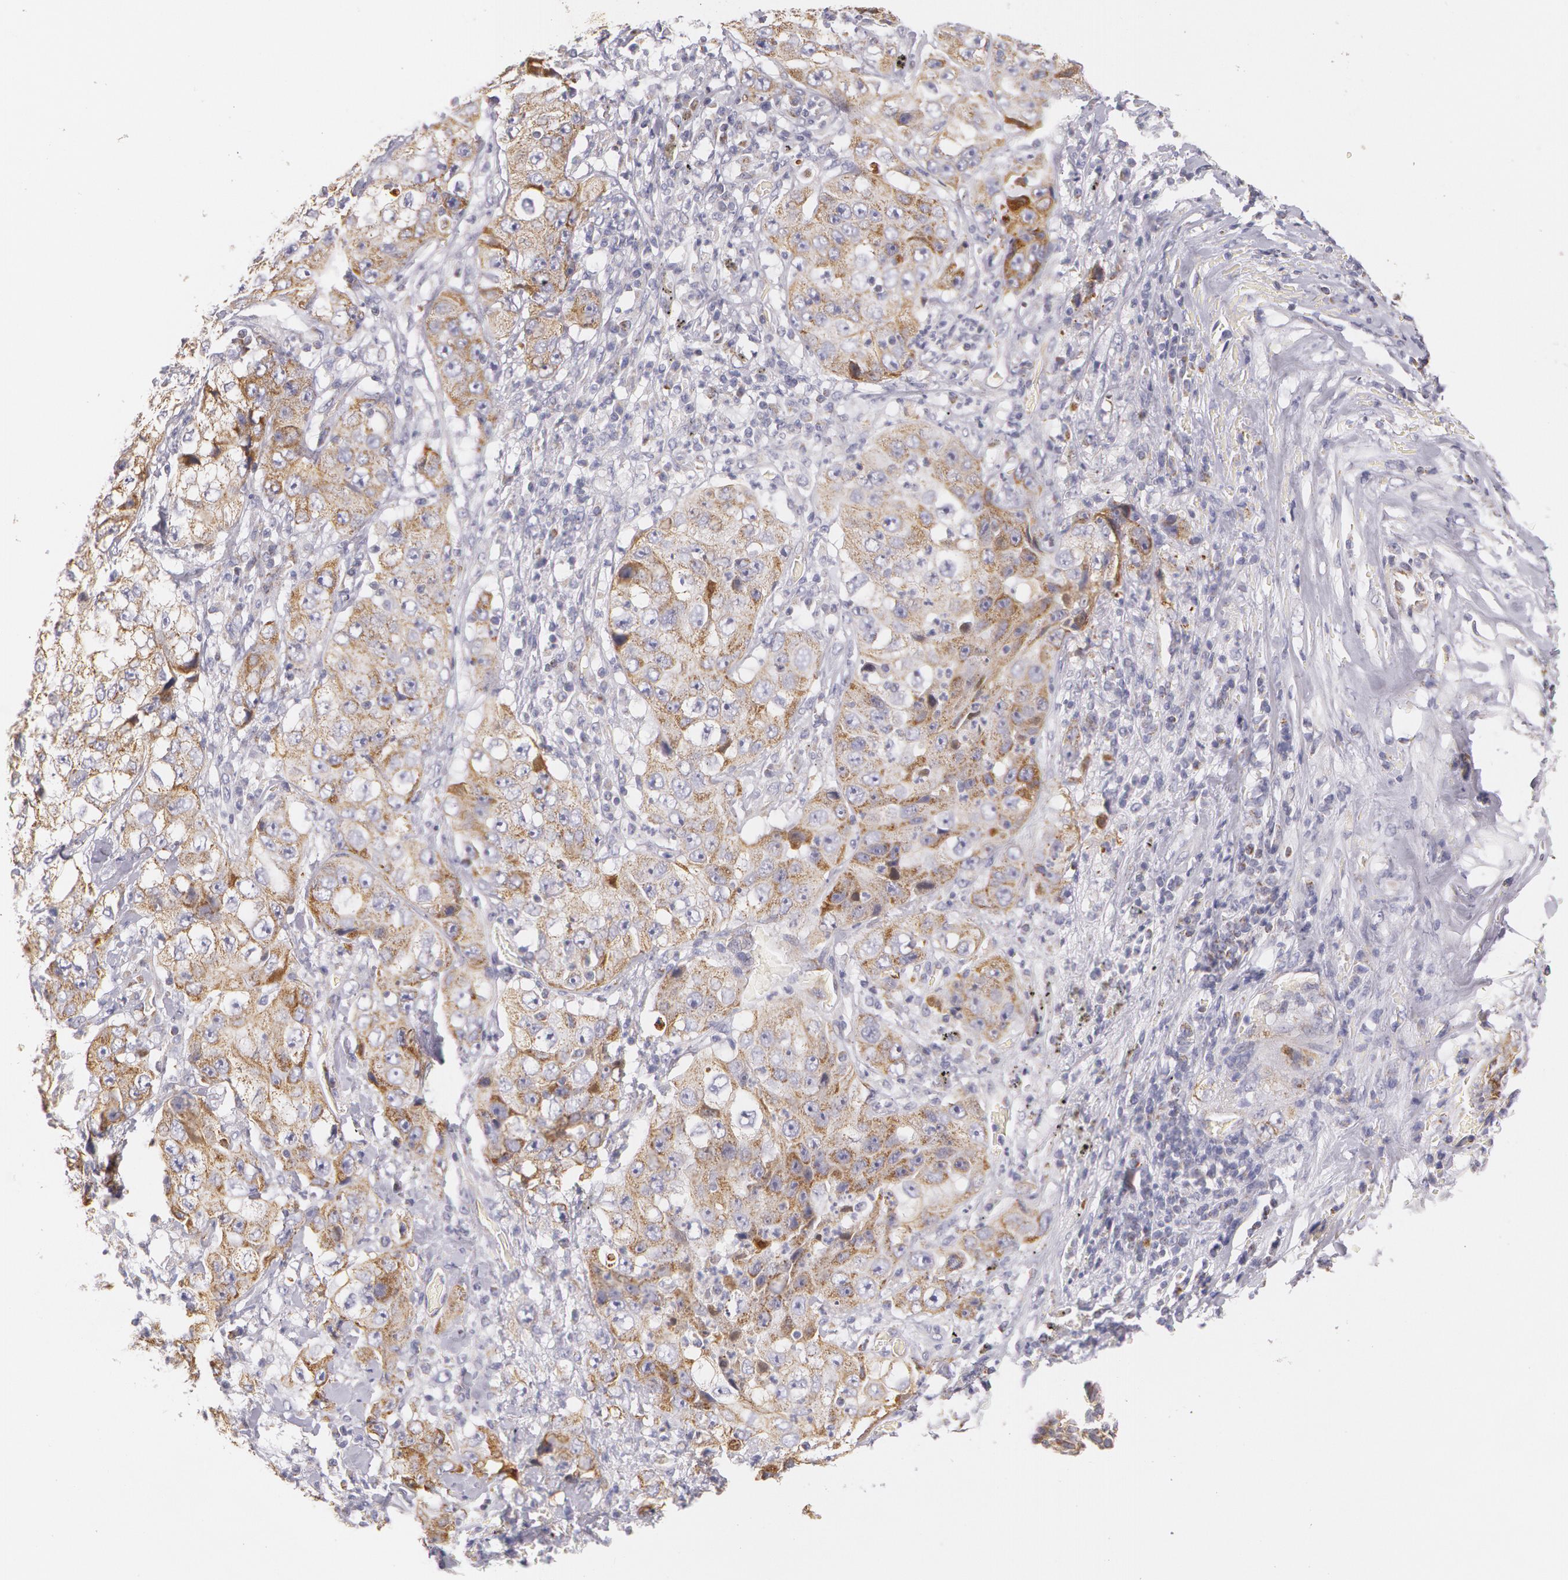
{"staining": {"intensity": "weak", "quantity": ">75%", "location": "cytoplasmic/membranous"}, "tissue": "lung cancer", "cell_type": "Tumor cells", "image_type": "cancer", "snomed": [{"axis": "morphology", "description": "Squamous cell carcinoma, NOS"}, {"axis": "topography", "description": "Lung"}], "caption": "Brown immunohistochemical staining in human squamous cell carcinoma (lung) shows weak cytoplasmic/membranous expression in about >75% of tumor cells.", "gene": "KRT18", "patient": {"sex": "male", "age": 64}}